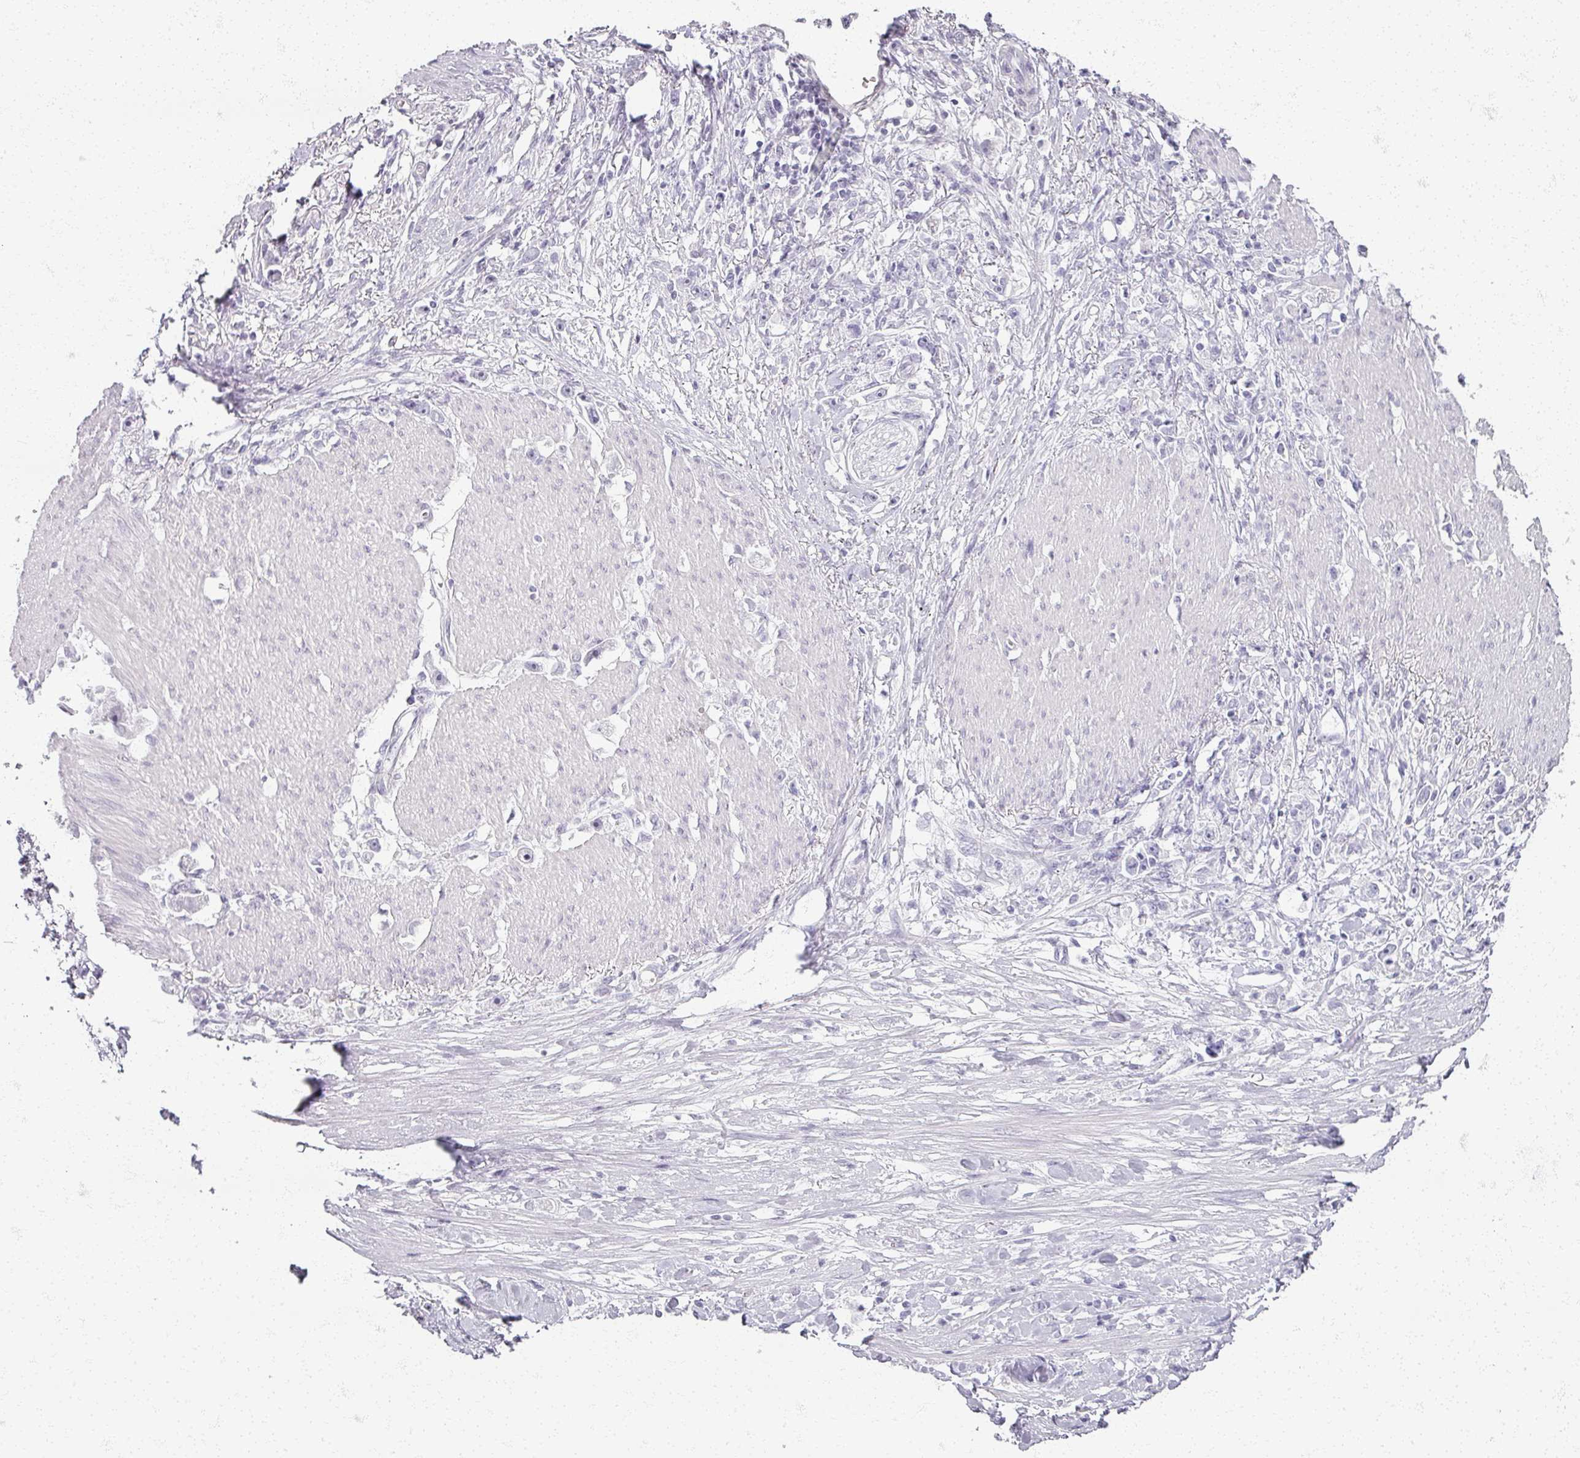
{"staining": {"intensity": "negative", "quantity": "none", "location": "none"}, "tissue": "stomach cancer", "cell_type": "Tumor cells", "image_type": "cancer", "snomed": [{"axis": "morphology", "description": "Adenocarcinoma, NOS"}, {"axis": "topography", "description": "Stomach"}], "caption": "Stomach adenocarcinoma was stained to show a protein in brown. There is no significant staining in tumor cells.", "gene": "RFPL2", "patient": {"sex": "female", "age": 59}}